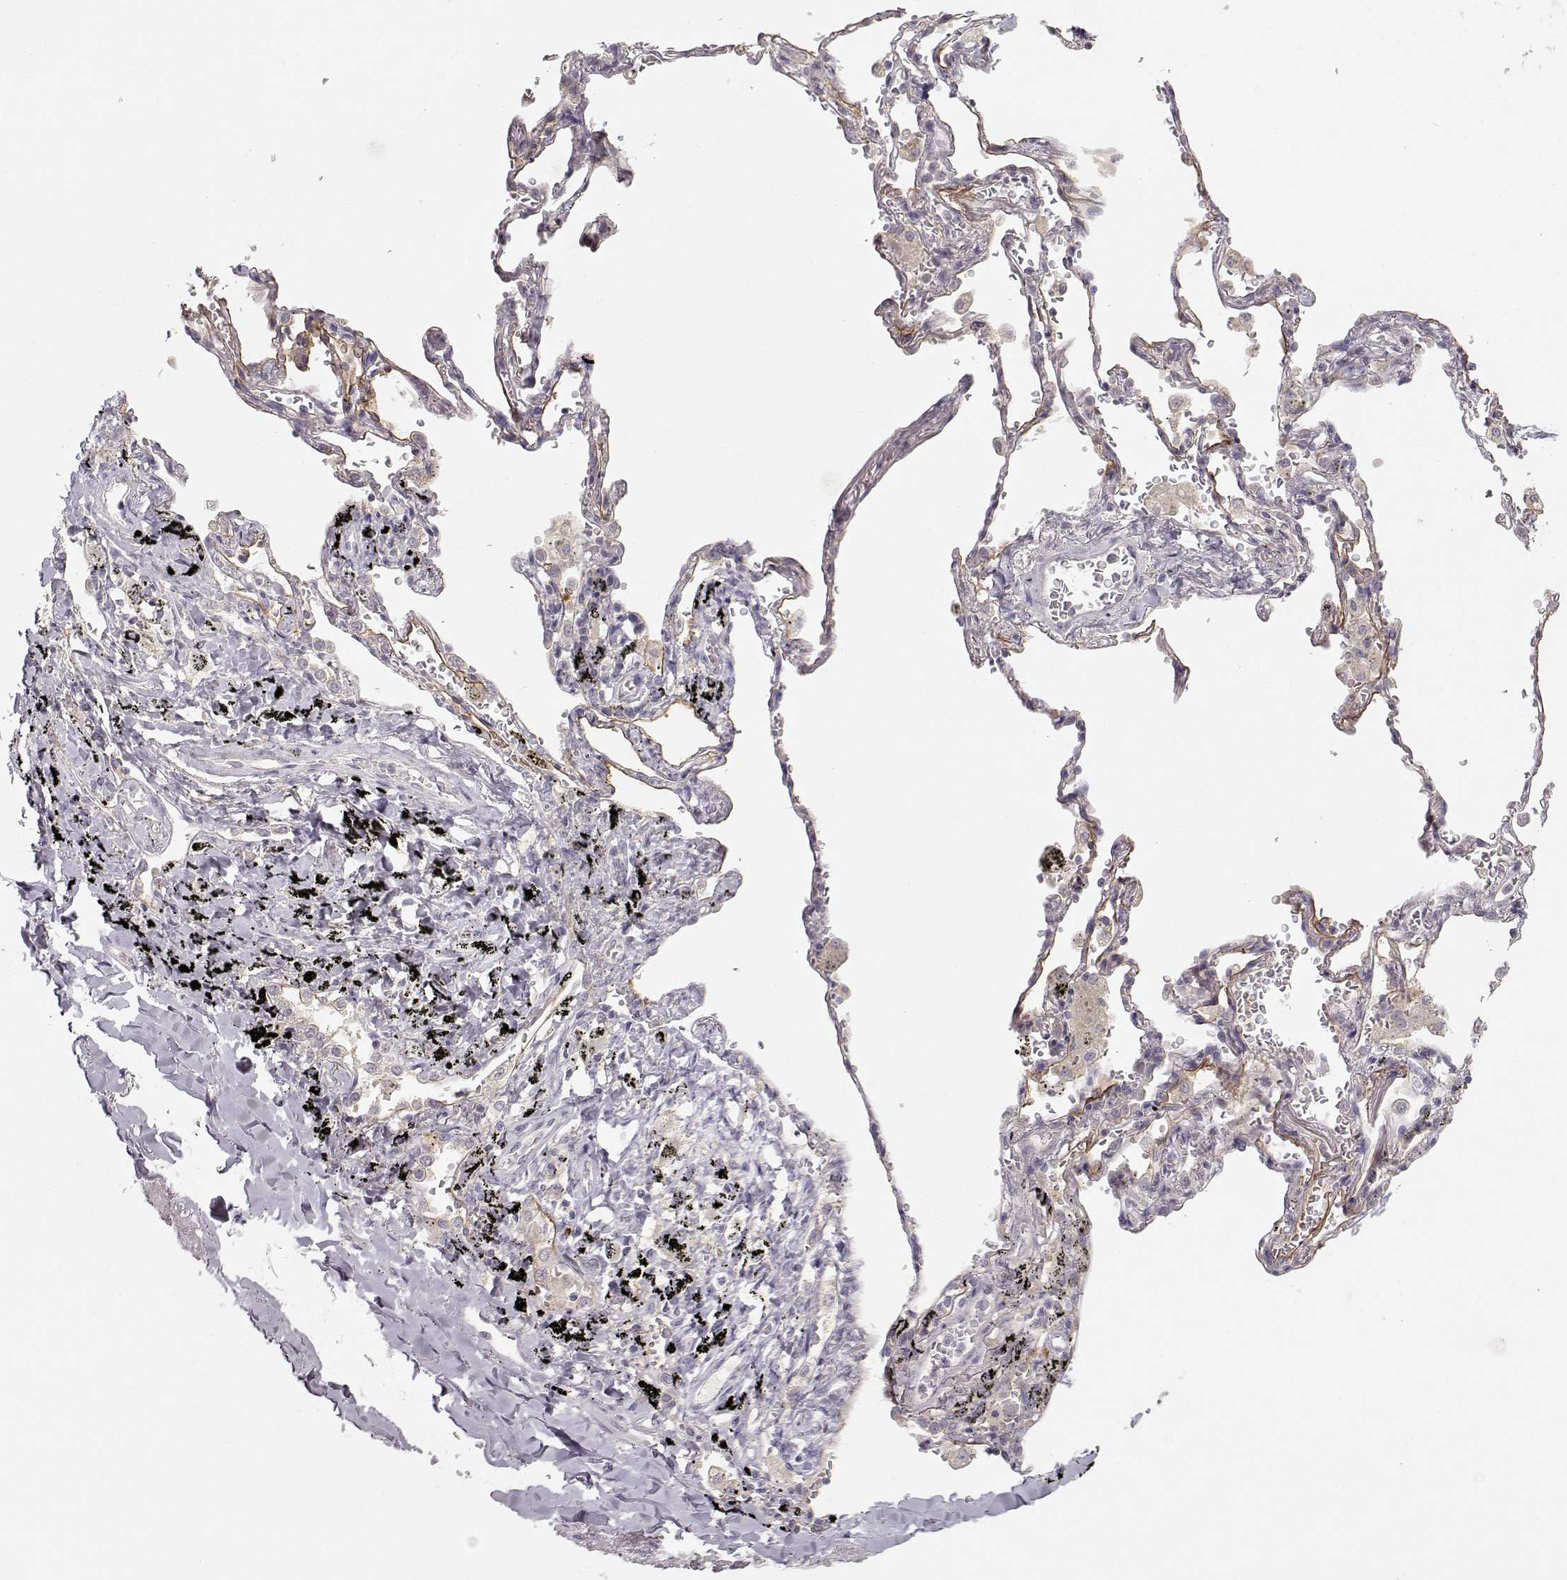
{"staining": {"intensity": "negative", "quantity": "none", "location": "none"}, "tissue": "adipose tissue", "cell_type": "Adipocytes", "image_type": "normal", "snomed": [{"axis": "morphology", "description": "Normal tissue, NOS"}, {"axis": "morphology", "description": "Adenocarcinoma, NOS"}, {"axis": "topography", "description": "Cartilage tissue"}, {"axis": "topography", "description": "Lung"}], "caption": "High power microscopy photomicrograph of an immunohistochemistry photomicrograph of unremarkable adipose tissue, revealing no significant expression in adipocytes.", "gene": "ARHGAP8", "patient": {"sex": "male", "age": 59}}